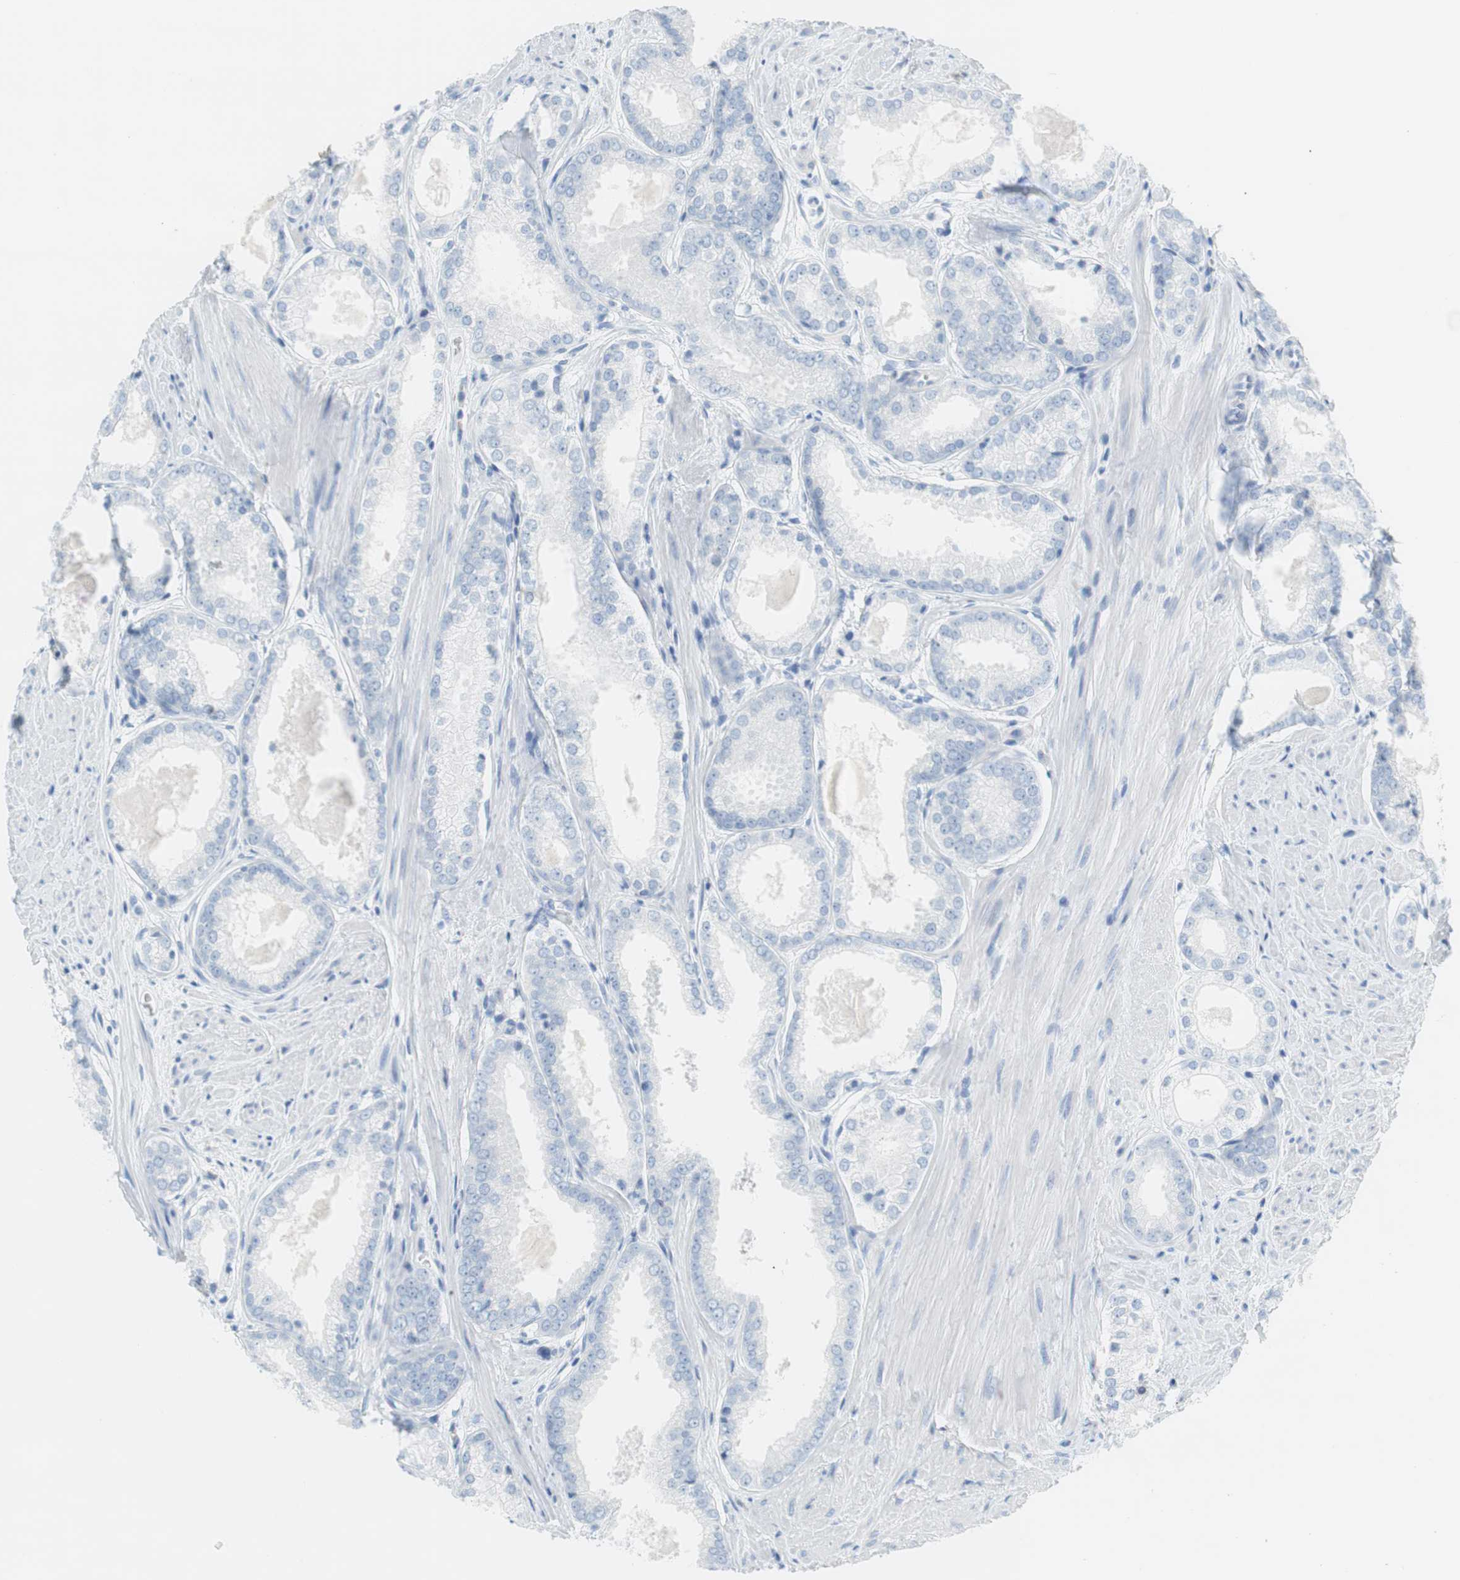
{"staining": {"intensity": "negative", "quantity": "none", "location": "none"}, "tissue": "prostate cancer", "cell_type": "Tumor cells", "image_type": "cancer", "snomed": [{"axis": "morphology", "description": "Adenocarcinoma, Low grade"}, {"axis": "topography", "description": "Prostate"}], "caption": "A high-resolution image shows IHC staining of prostate low-grade adenocarcinoma, which reveals no significant expression in tumor cells. The staining was performed using DAB (3,3'-diaminobenzidine) to visualize the protein expression in brown, while the nuclei were stained in blue with hematoxylin (Magnification: 20x).", "gene": "MYH1", "patient": {"sex": "male", "age": 64}}